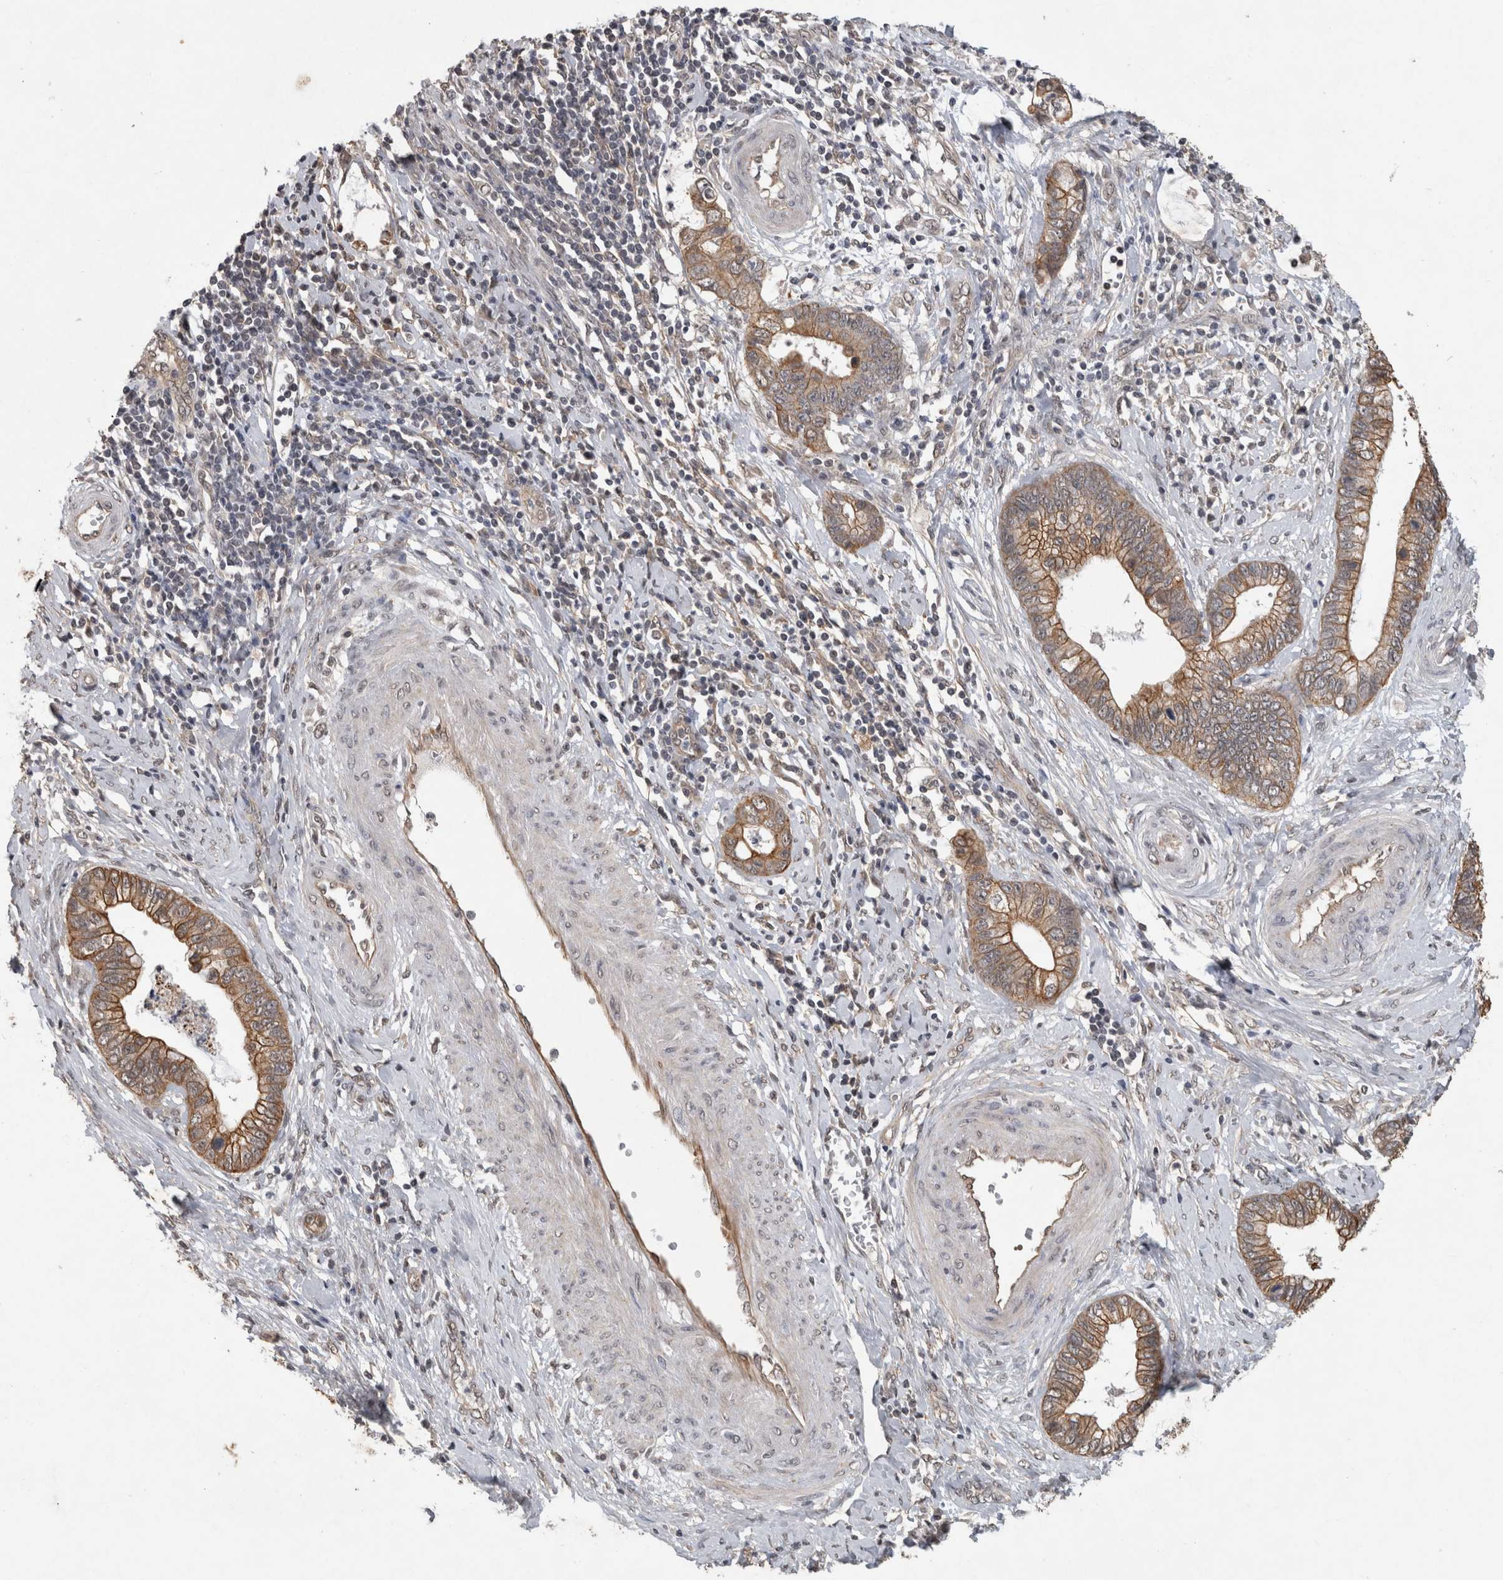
{"staining": {"intensity": "moderate", "quantity": ">75%", "location": "cytoplasmic/membranous"}, "tissue": "cervical cancer", "cell_type": "Tumor cells", "image_type": "cancer", "snomed": [{"axis": "morphology", "description": "Adenocarcinoma, NOS"}, {"axis": "topography", "description": "Cervix"}], "caption": "Immunohistochemical staining of human cervical adenocarcinoma exhibits medium levels of moderate cytoplasmic/membranous protein expression in about >75% of tumor cells. Using DAB (brown) and hematoxylin (blue) stains, captured at high magnification using brightfield microscopy.", "gene": "RHPN1", "patient": {"sex": "female", "age": 44}}